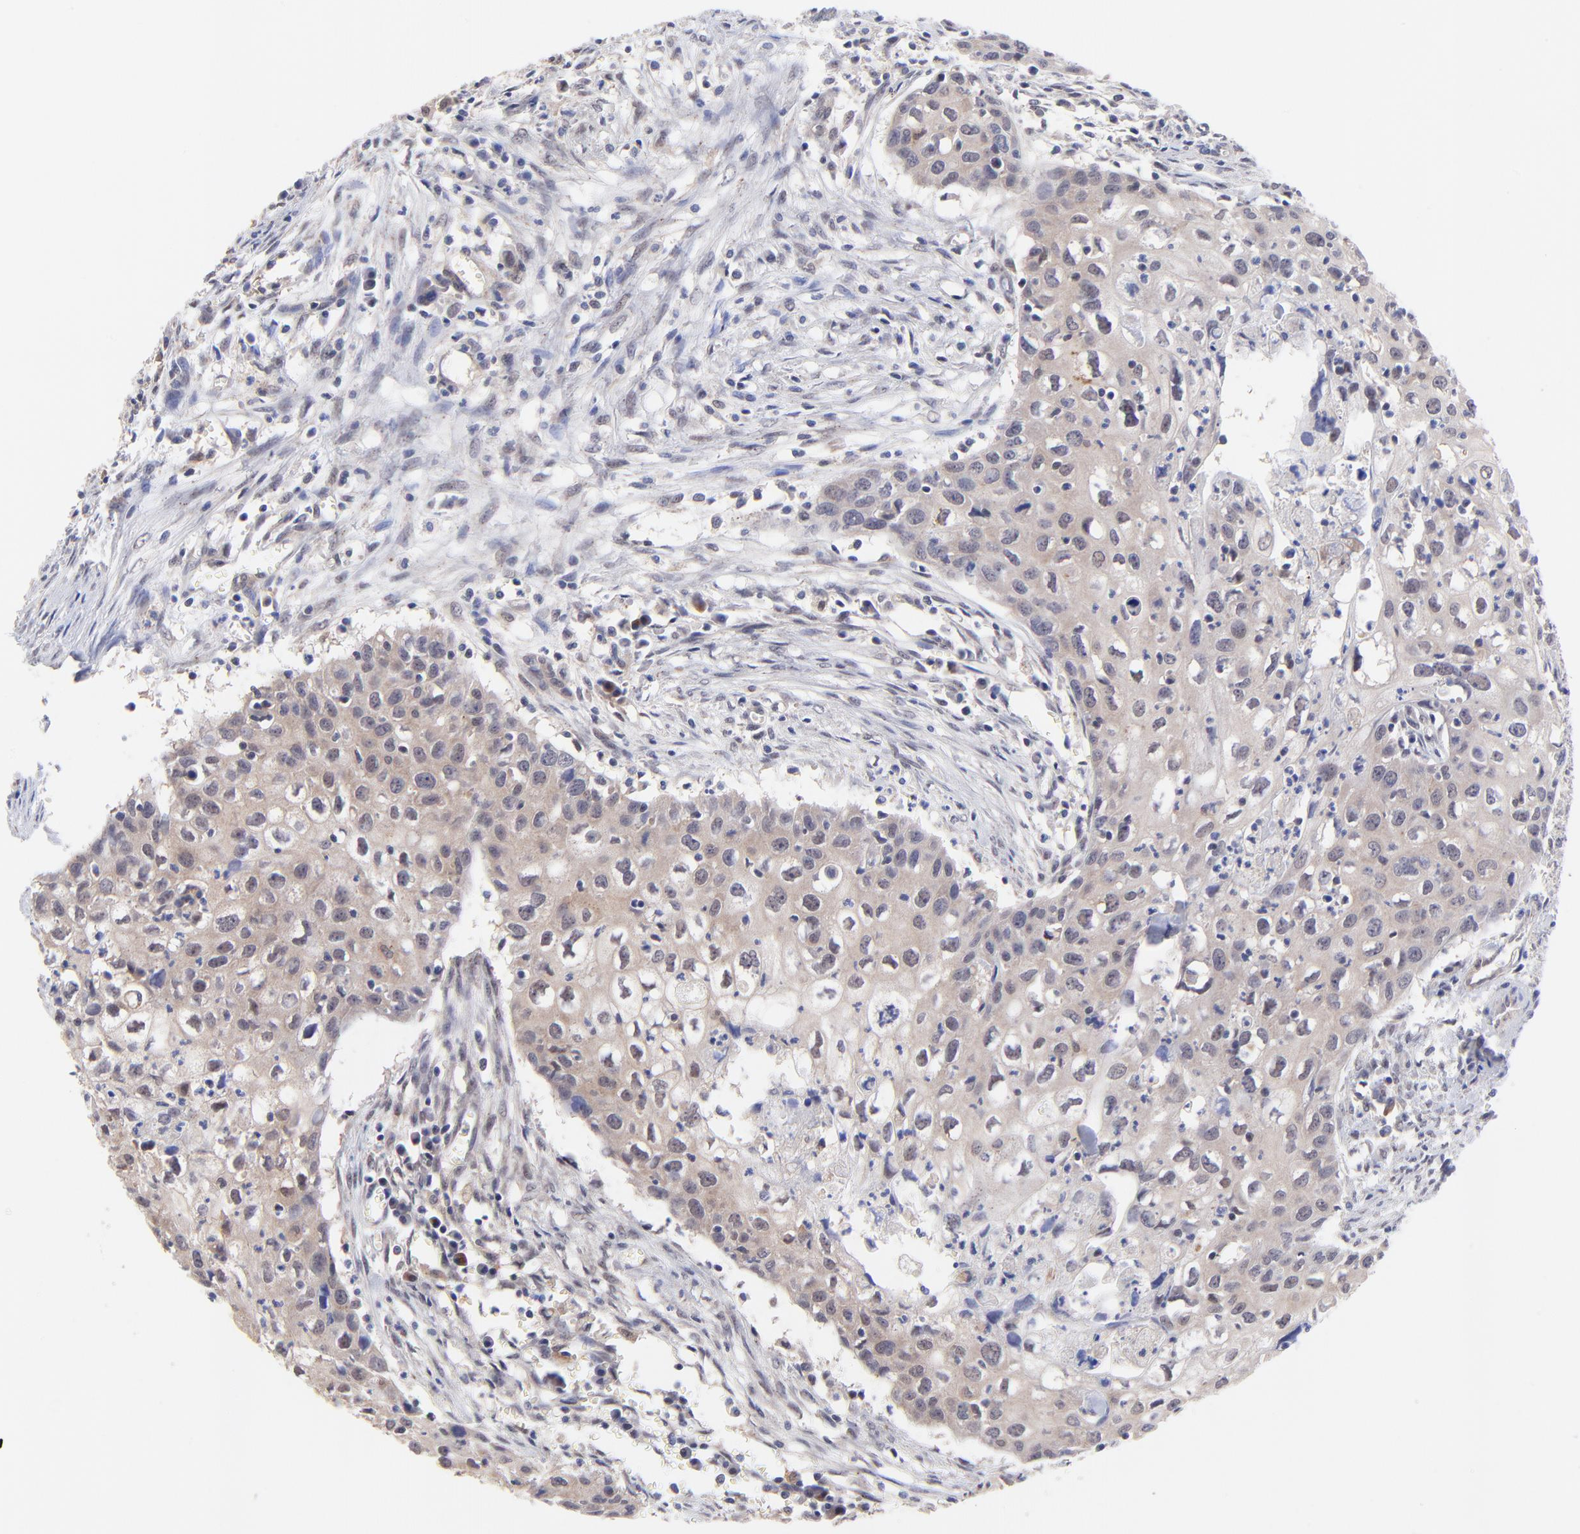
{"staining": {"intensity": "weak", "quantity": ">75%", "location": "cytoplasmic/membranous"}, "tissue": "urothelial cancer", "cell_type": "Tumor cells", "image_type": "cancer", "snomed": [{"axis": "morphology", "description": "Urothelial carcinoma, High grade"}, {"axis": "topography", "description": "Urinary bladder"}], "caption": "IHC of high-grade urothelial carcinoma demonstrates low levels of weak cytoplasmic/membranous staining in about >75% of tumor cells.", "gene": "ZNF747", "patient": {"sex": "male", "age": 54}}